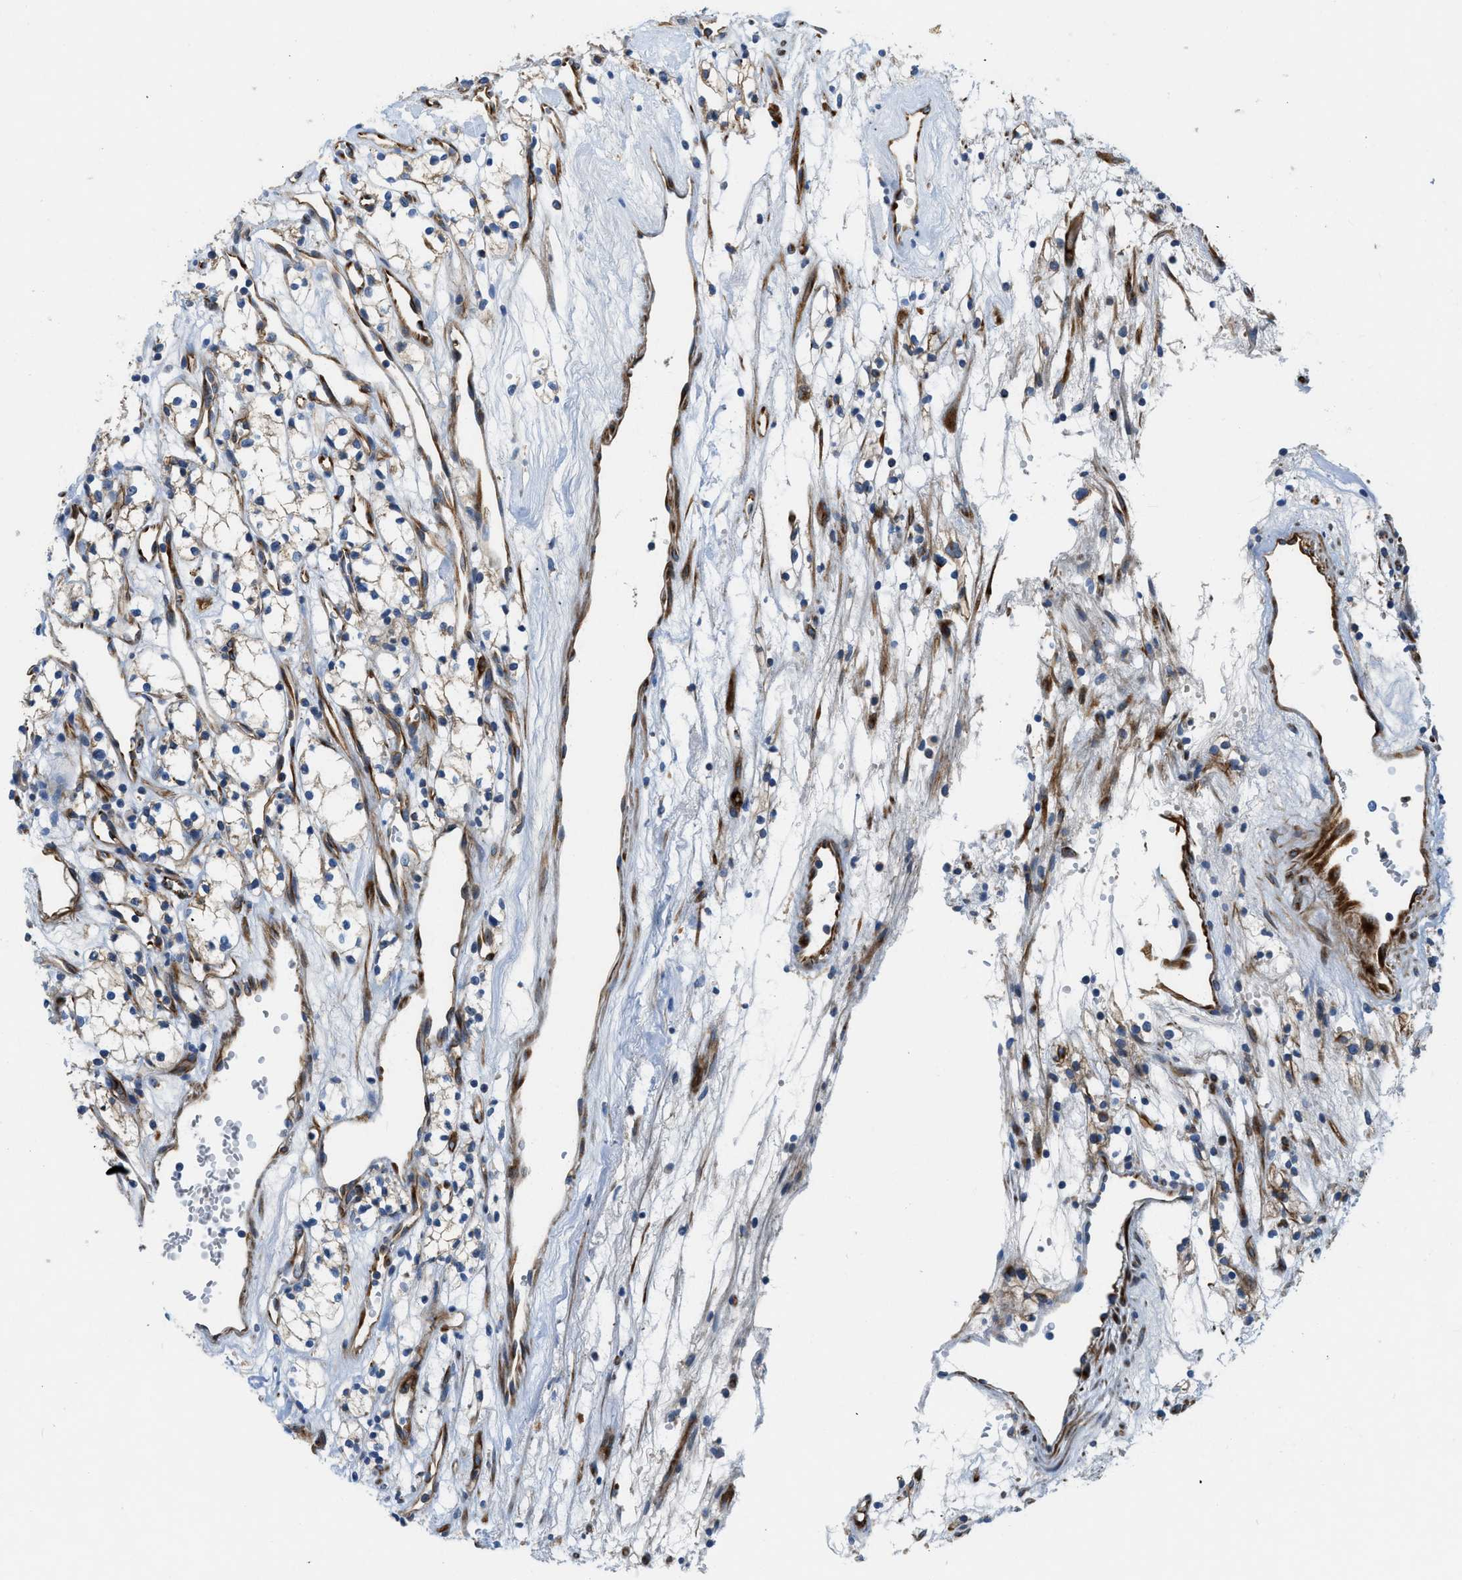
{"staining": {"intensity": "negative", "quantity": "none", "location": "none"}, "tissue": "renal cancer", "cell_type": "Tumor cells", "image_type": "cancer", "snomed": [{"axis": "morphology", "description": "Adenocarcinoma, NOS"}, {"axis": "topography", "description": "Kidney"}], "caption": "Protein analysis of renal cancer (adenocarcinoma) displays no significant staining in tumor cells.", "gene": "TMEM248", "patient": {"sex": "male", "age": 59}}